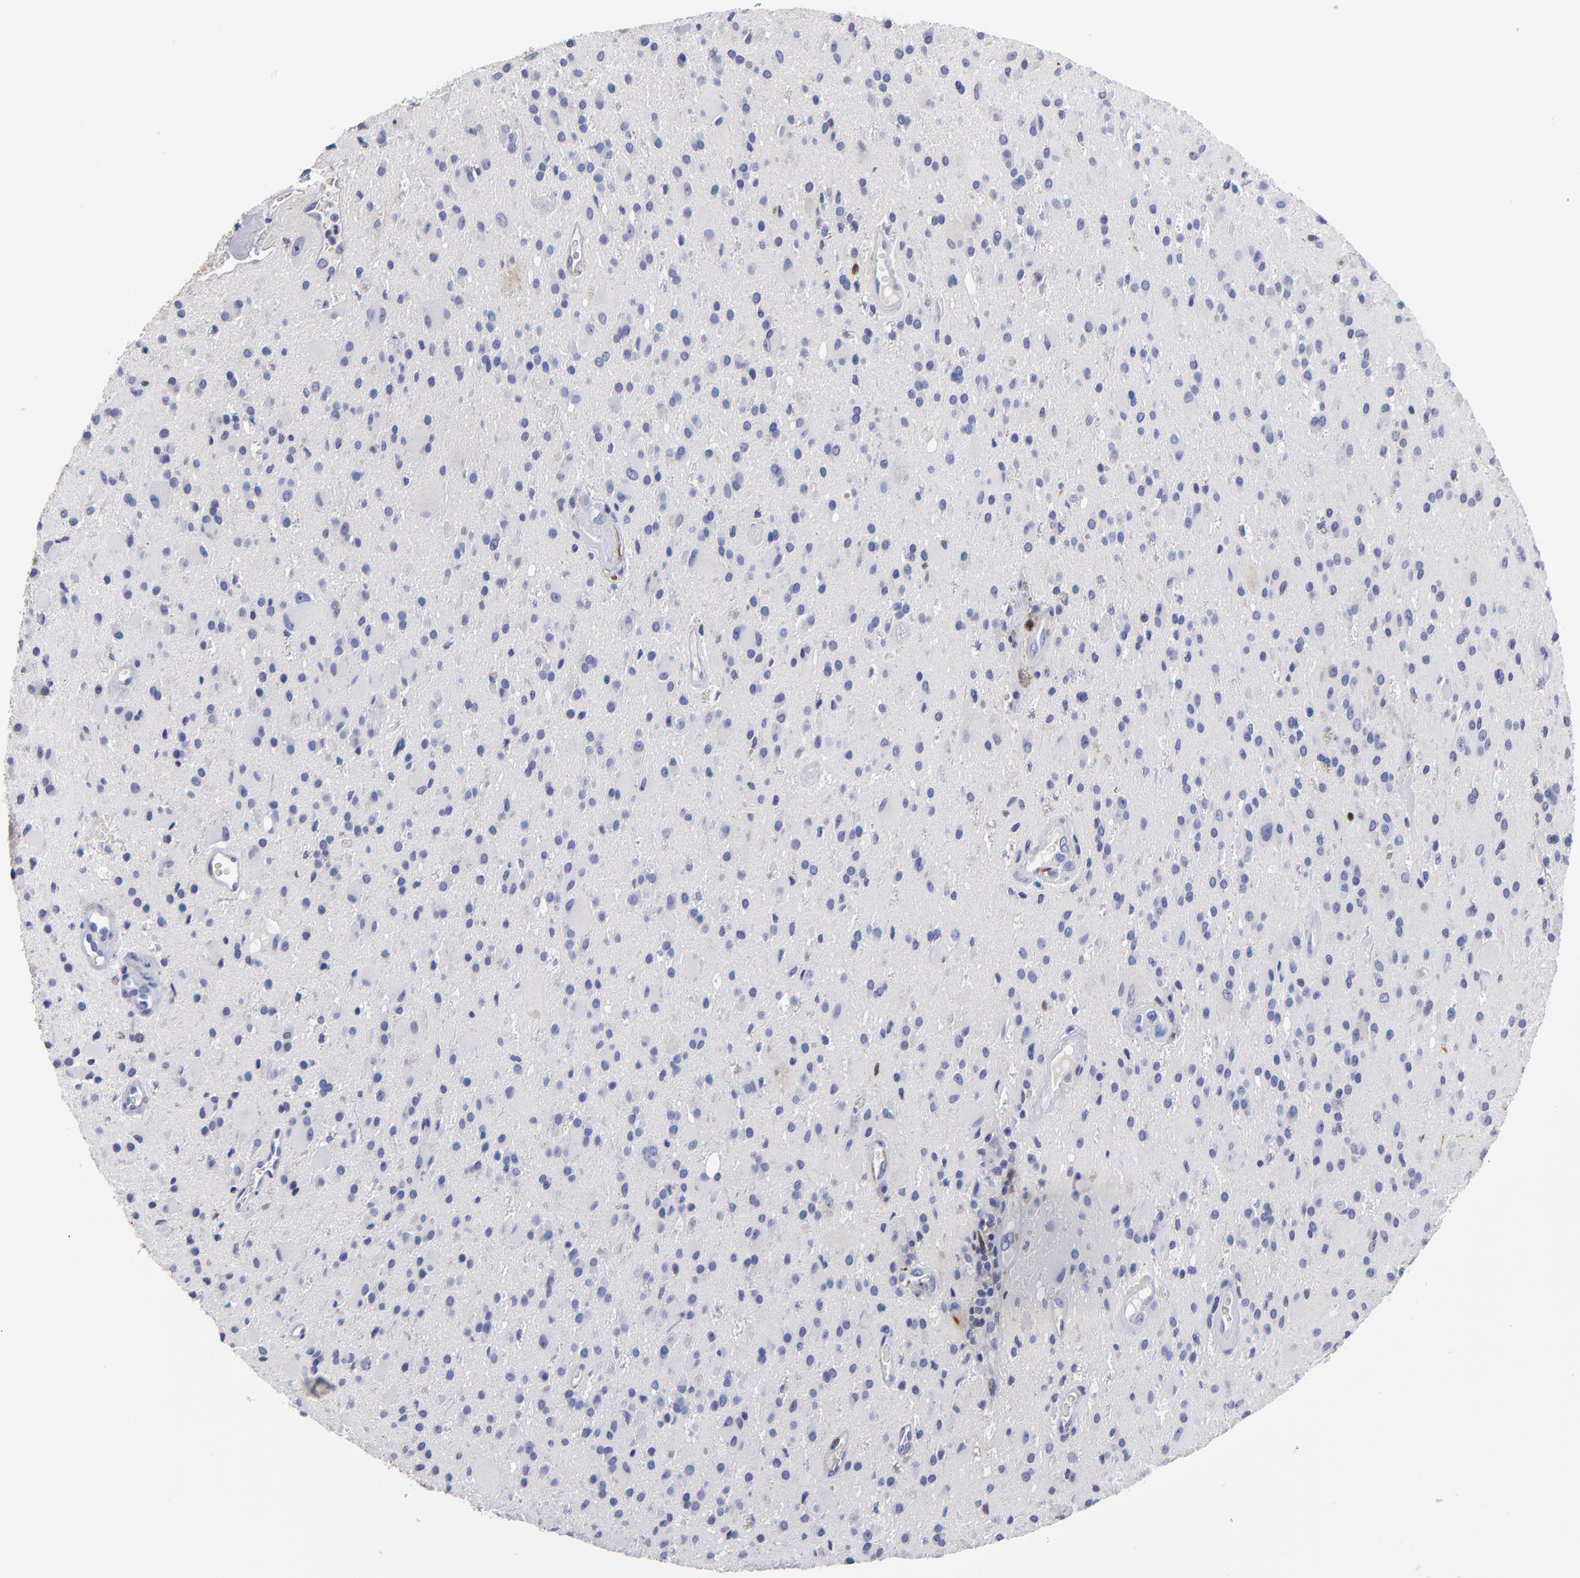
{"staining": {"intensity": "negative", "quantity": "none", "location": "none"}, "tissue": "glioma", "cell_type": "Tumor cells", "image_type": "cancer", "snomed": [{"axis": "morphology", "description": "Glioma, malignant, Low grade"}, {"axis": "topography", "description": "Brain"}], "caption": "There is no significant staining in tumor cells of malignant low-grade glioma.", "gene": "FABP4", "patient": {"sex": "male", "age": 58}}